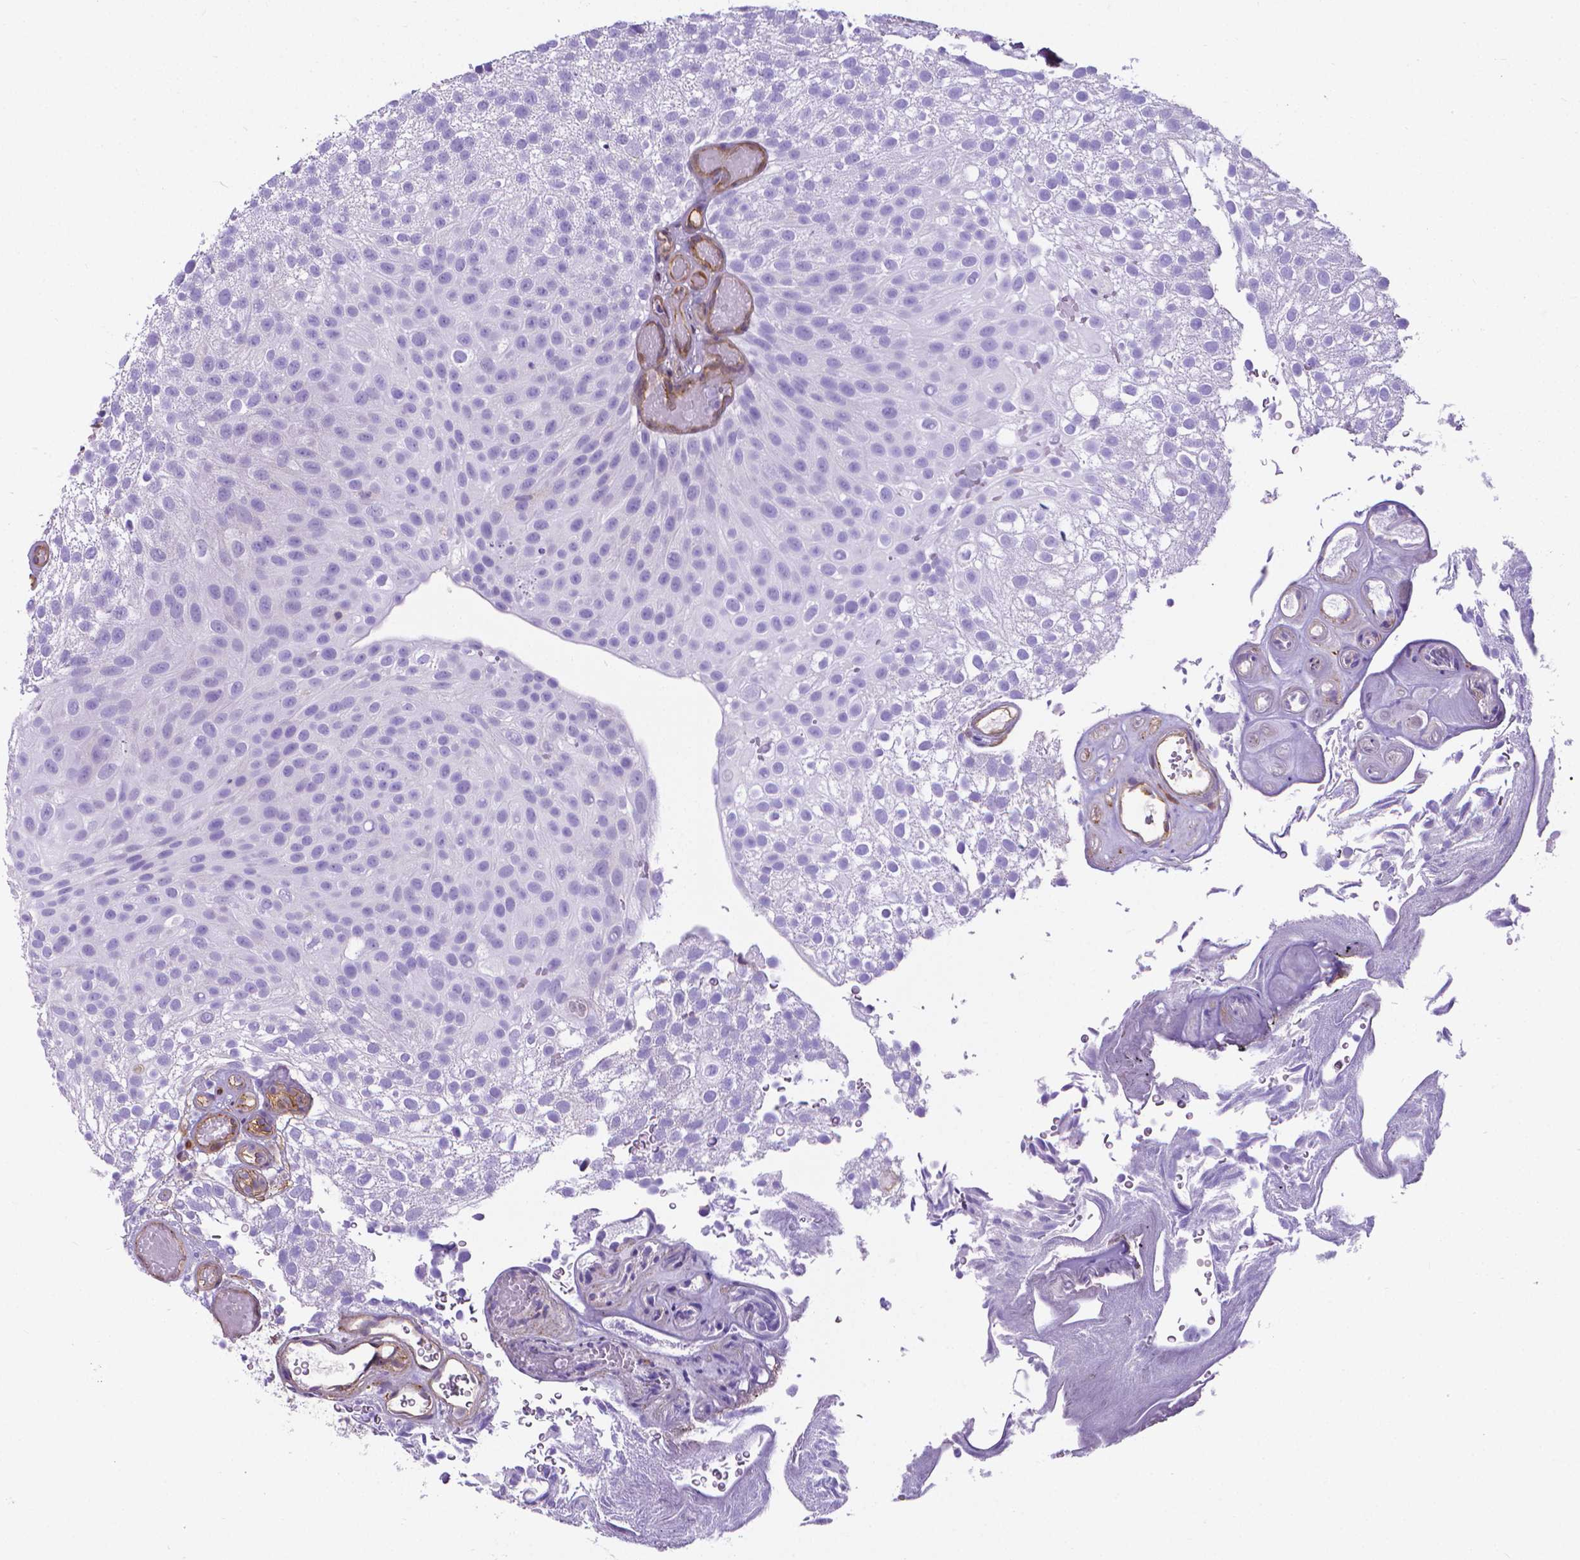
{"staining": {"intensity": "negative", "quantity": "none", "location": "none"}, "tissue": "urothelial cancer", "cell_type": "Tumor cells", "image_type": "cancer", "snomed": [{"axis": "morphology", "description": "Urothelial carcinoma, Low grade"}, {"axis": "topography", "description": "Urinary bladder"}], "caption": "IHC micrograph of neoplastic tissue: human low-grade urothelial carcinoma stained with DAB (3,3'-diaminobenzidine) demonstrates no significant protein expression in tumor cells.", "gene": "CLIC4", "patient": {"sex": "male", "age": 78}}